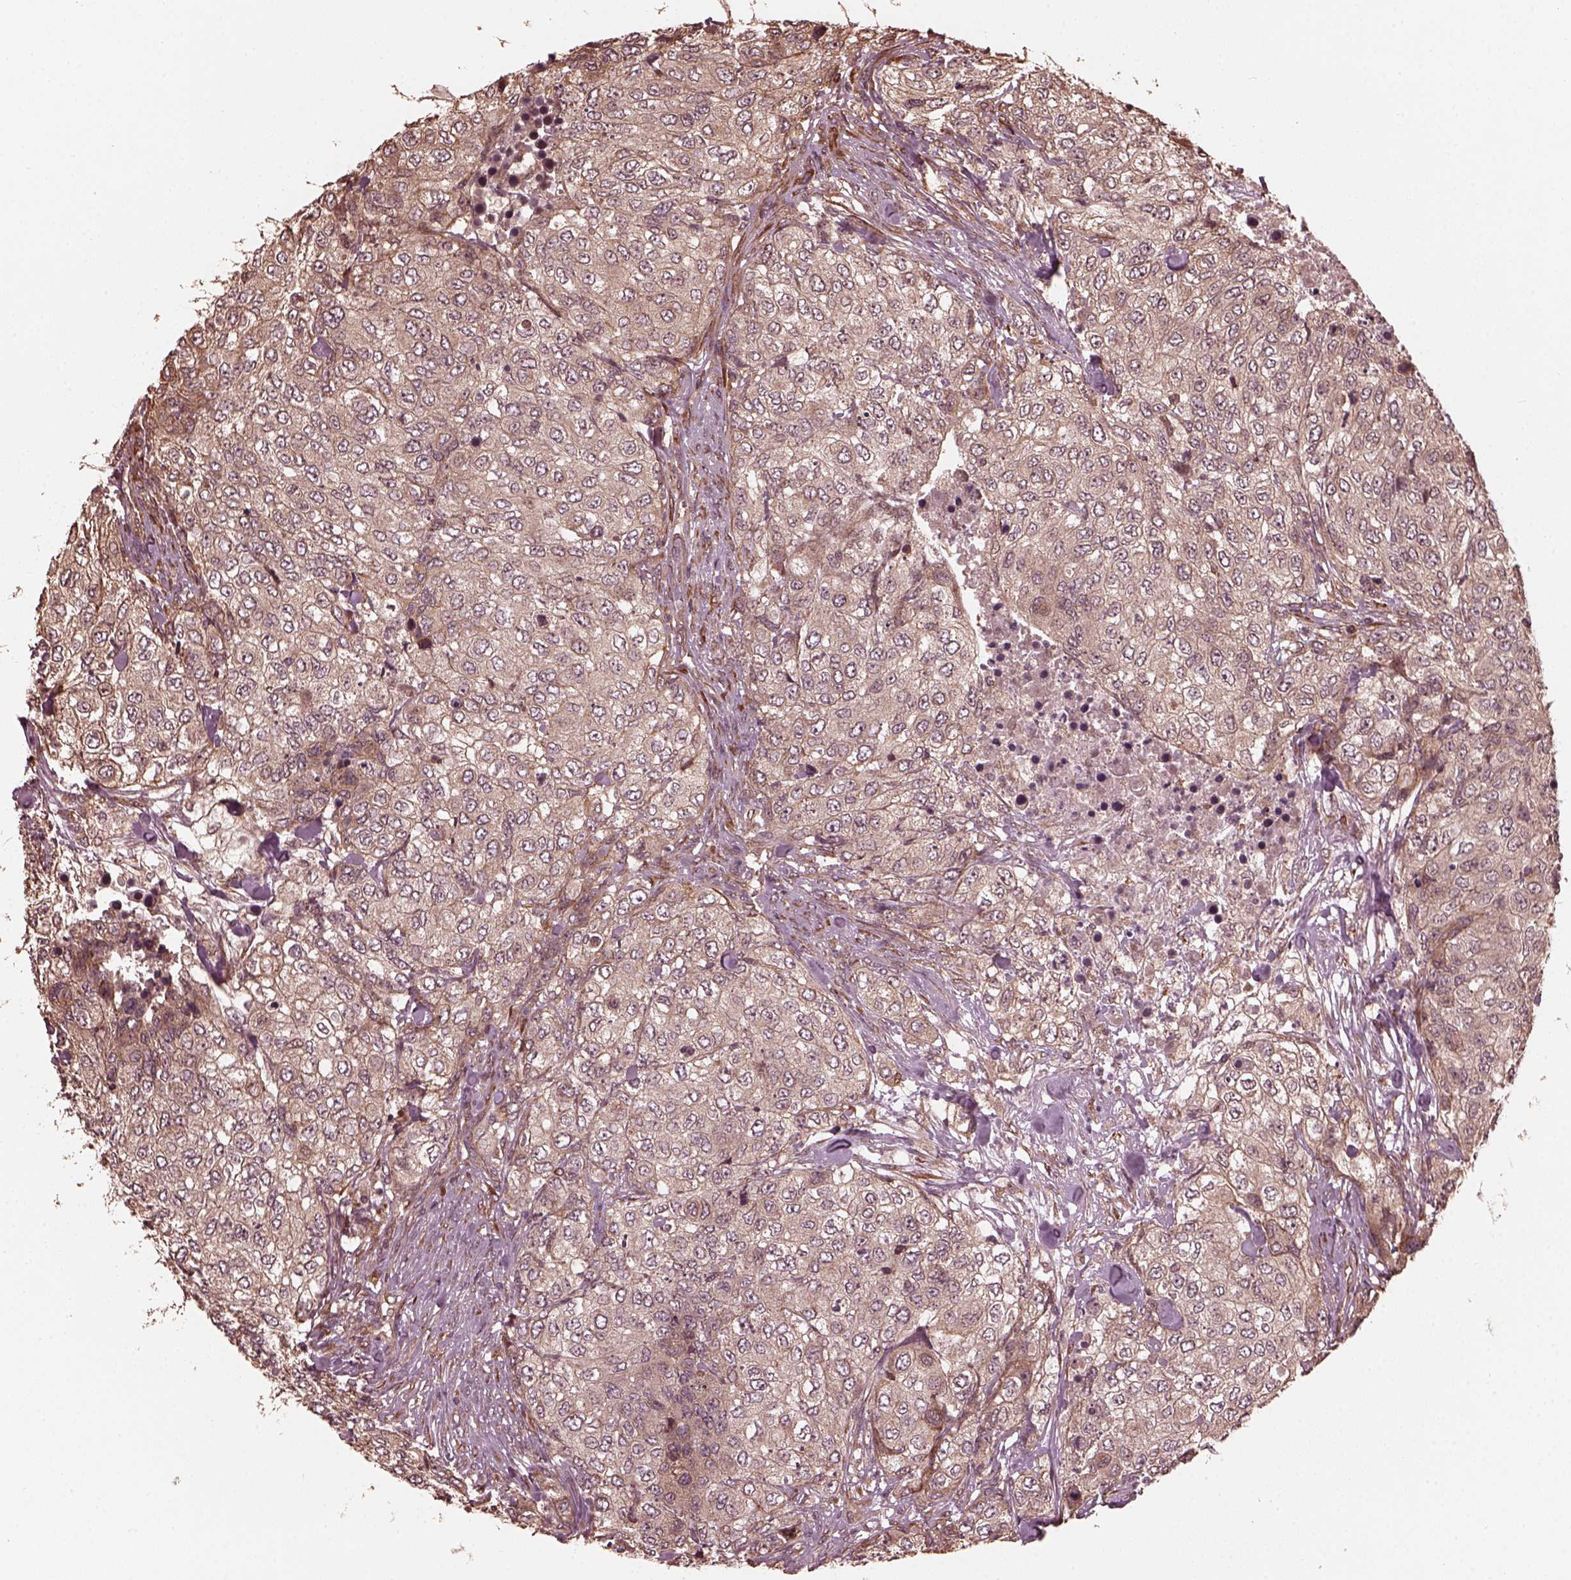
{"staining": {"intensity": "weak", "quantity": ">75%", "location": "cytoplasmic/membranous"}, "tissue": "urothelial cancer", "cell_type": "Tumor cells", "image_type": "cancer", "snomed": [{"axis": "morphology", "description": "Urothelial carcinoma, High grade"}, {"axis": "topography", "description": "Urinary bladder"}], "caption": "There is low levels of weak cytoplasmic/membranous expression in tumor cells of urothelial carcinoma (high-grade), as demonstrated by immunohistochemical staining (brown color).", "gene": "ZNF292", "patient": {"sex": "female", "age": 78}}